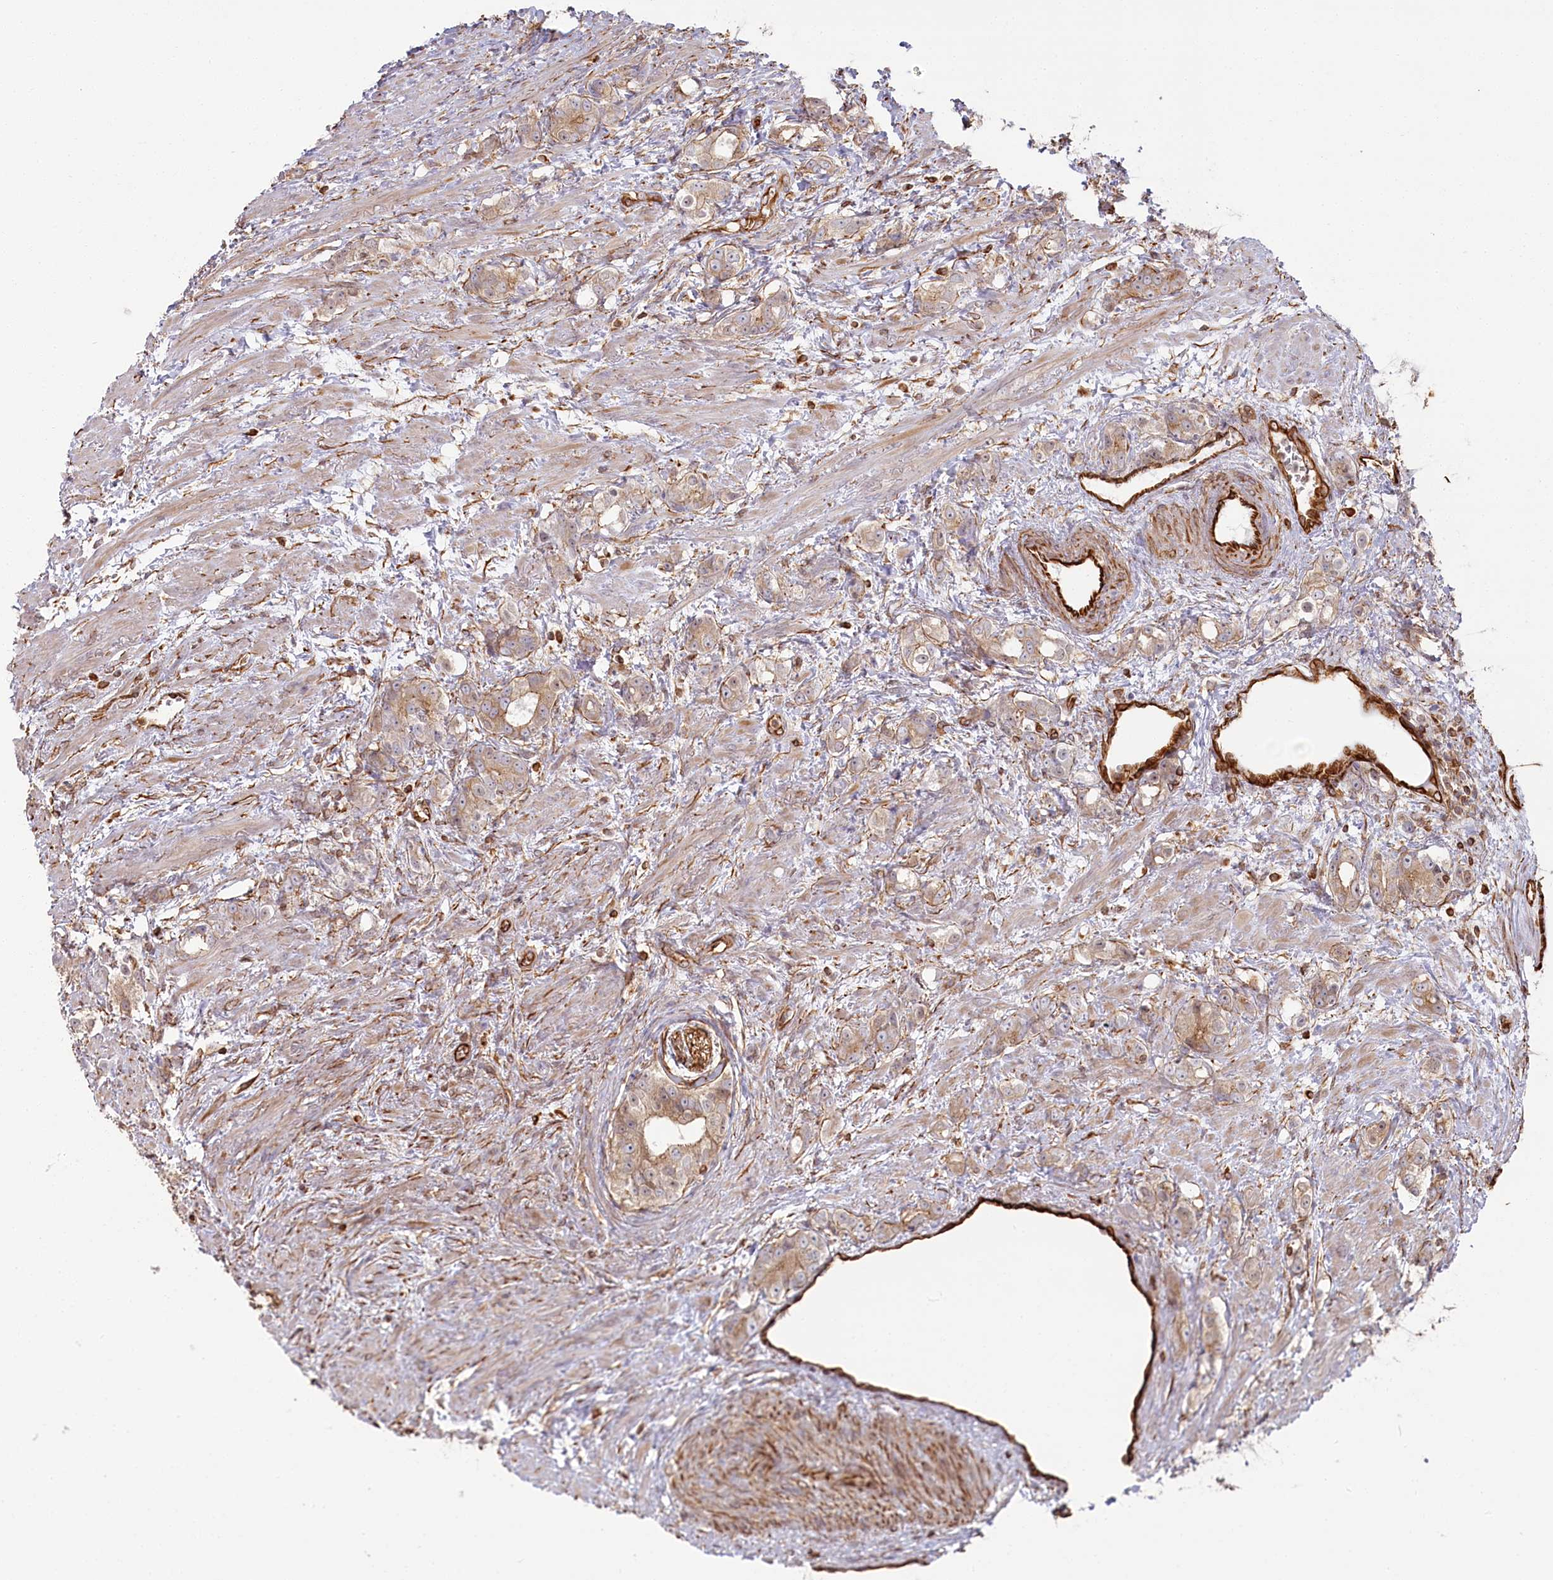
{"staining": {"intensity": "weak", "quantity": "<25%", "location": "cytoplasmic/membranous"}, "tissue": "prostate cancer", "cell_type": "Tumor cells", "image_type": "cancer", "snomed": [{"axis": "morphology", "description": "Adenocarcinoma, High grade"}, {"axis": "topography", "description": "Prostate"}], "caption": "Immunohistochemical staining of human prostate cancer demonstrates no significant positivity in tumor cells. The staining is performed using DAB (3,3'-diaminobenzidine) brown chromogen with nuclei counter-stained in using hematoxylin.", "gene": "TTC1", "patient": {"sex": "male", "age": 63}}